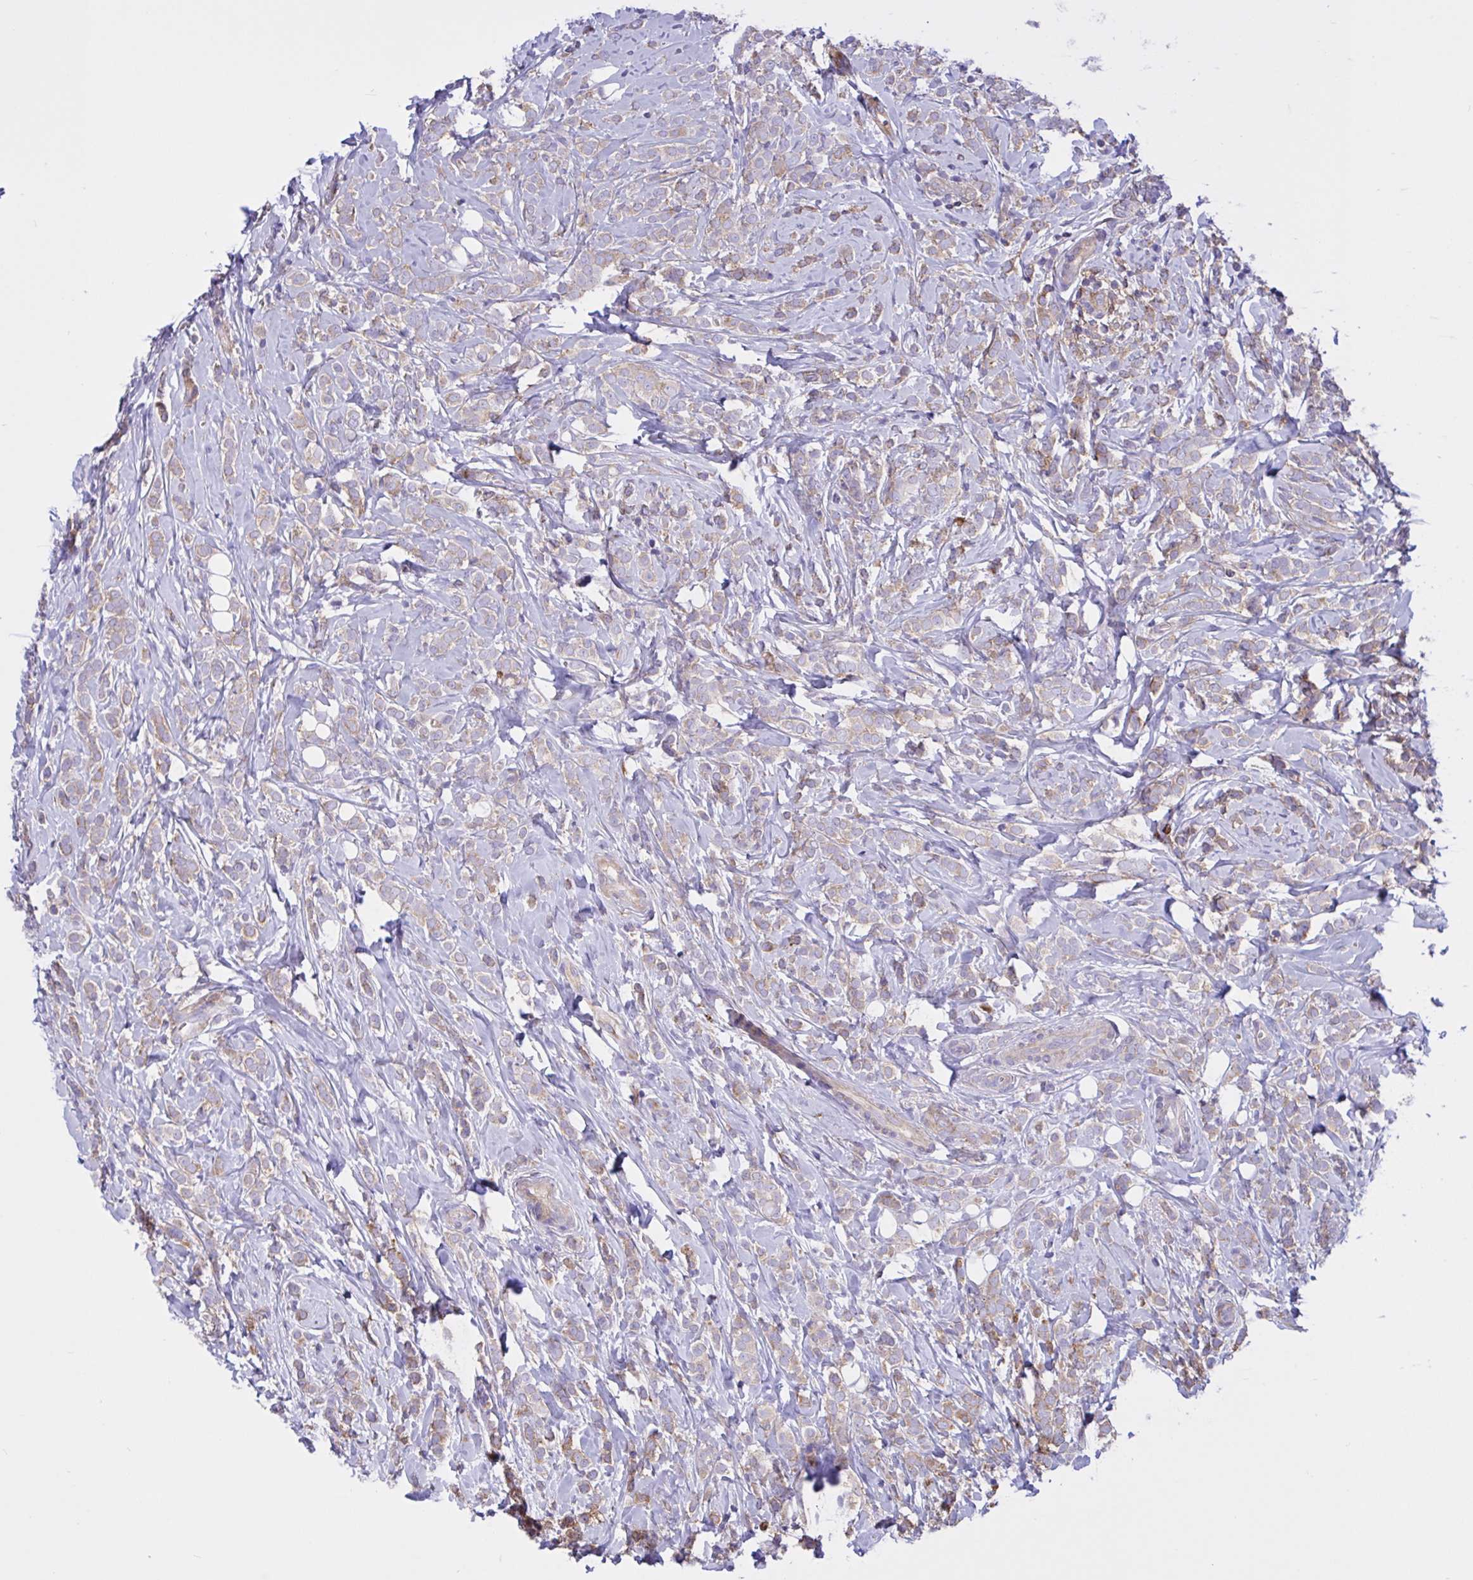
{"staining": {"intensity": "moderate", "quantity": ">75%", "location": "cytoplasmic/membranous"}, "tissue": "breast cancer", "cell_type": "Tumor cells", "image_type": "cancer", "snomed": [{"axis": "morphology", "description": "Lobular carcinoma"}, {"axis": "topography", "description": "Breast"}], "caption": "Immunohistochemical staining of breast lobular carcinoma exhibits medium levels of moderate cytoplasmic/membranous protein positivity in approximately >75% of tumor cells. The staining was performed using DAB, with brown indicating positive protein expression. Nuclei are stained blue with hematoxylin.", "gene": "OR51M1", "patient": {"sex": "female", "age": 49}}